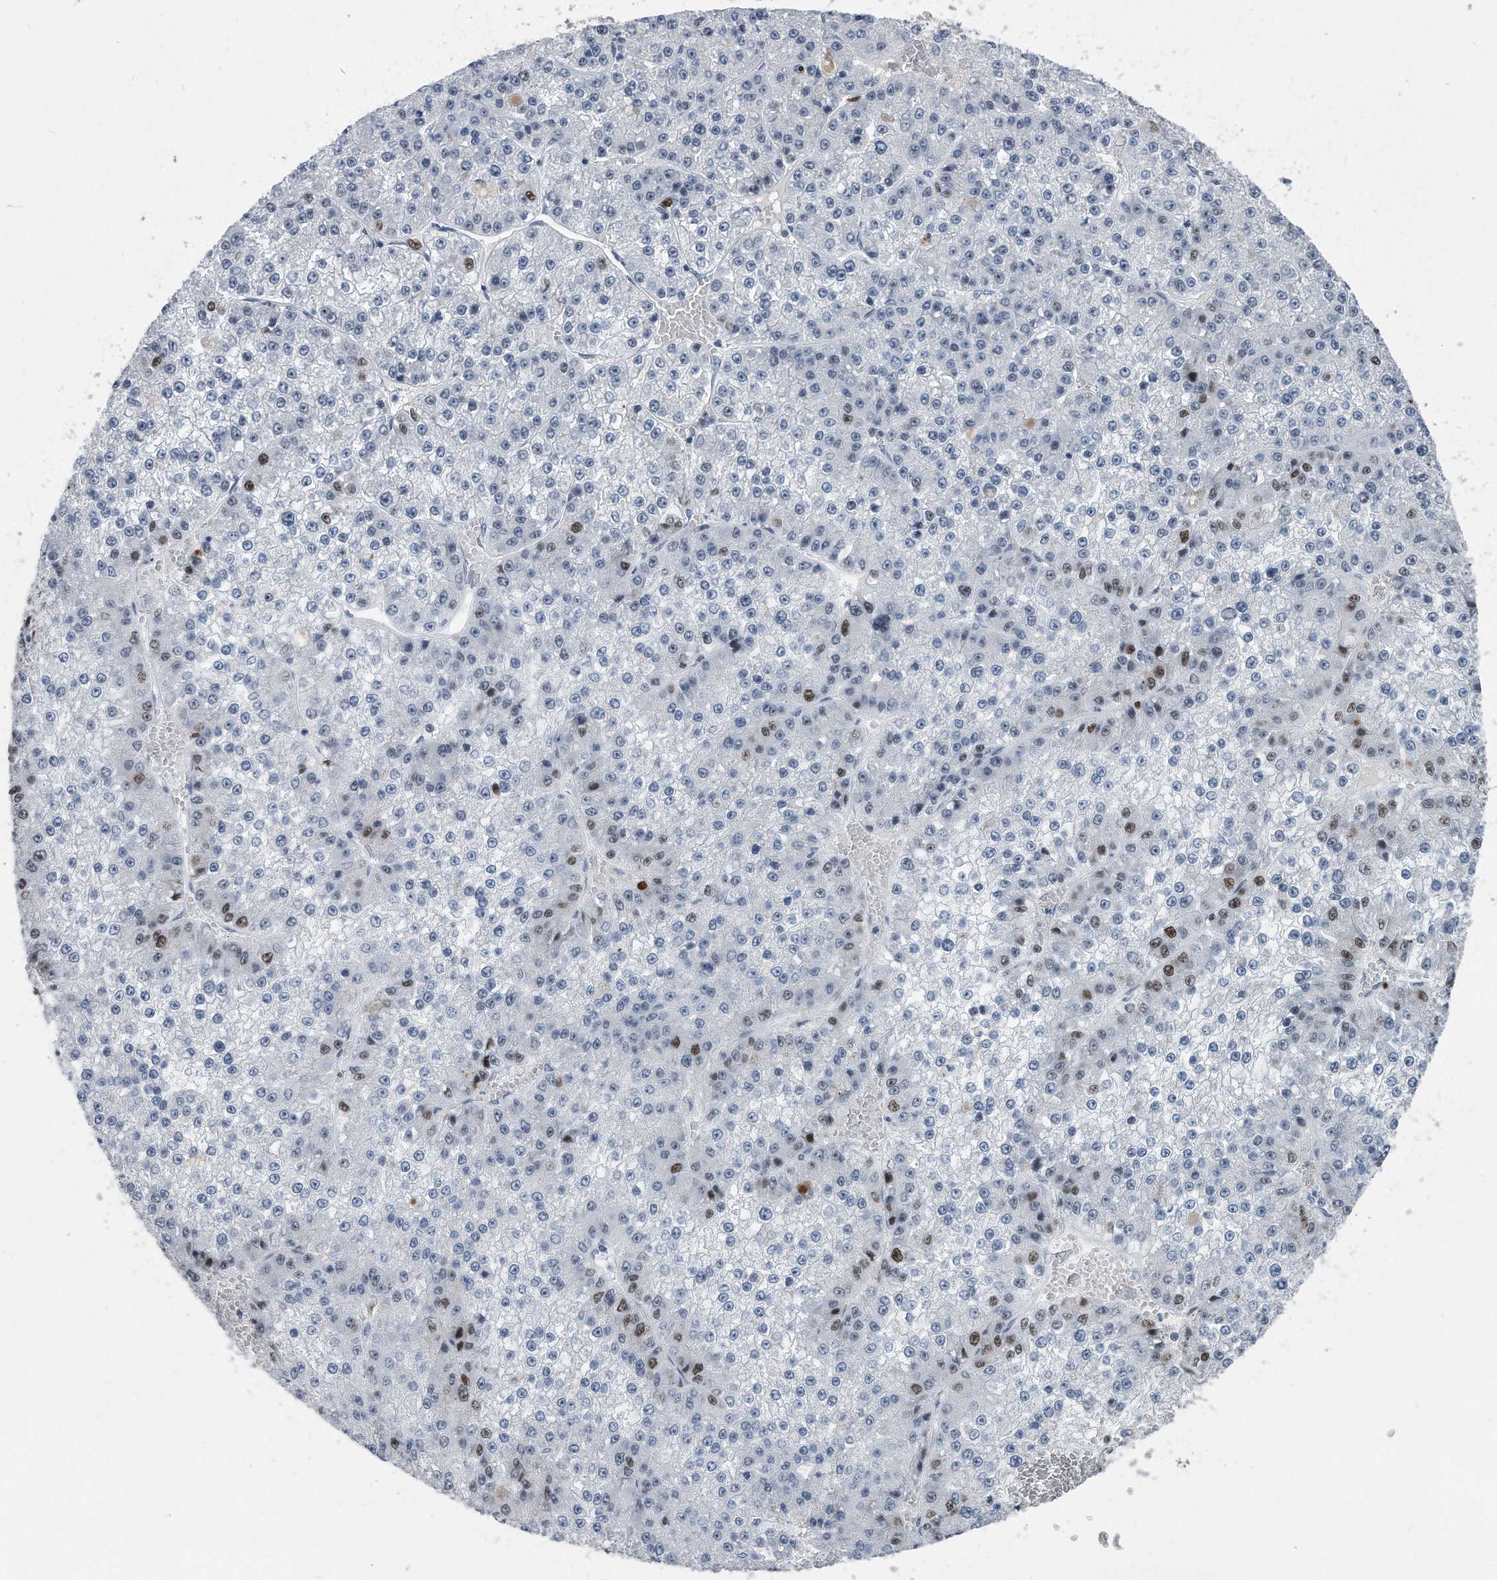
{"staining": {"intensity": "moderate", "quantity": "<25%", "location": "nuclear"}, "tissue": "liver cancer", "cell_type": "Tumor cells", "image_type": "cancer", "snomed": [{"axis": "morphology", "description": "Carcinoma, Hepatocellular, NOS"}, {"axis": "topography", "description": "Liver"}], "caption": "Moderate nuclear expression for a protein is appreciated in approximately <25% of tumor cells of liver hepatocellular carcinoma using immunohistochemistry (IHC).", "gene": "PCNA", "patient": {"sex": "female", "age": 73}}